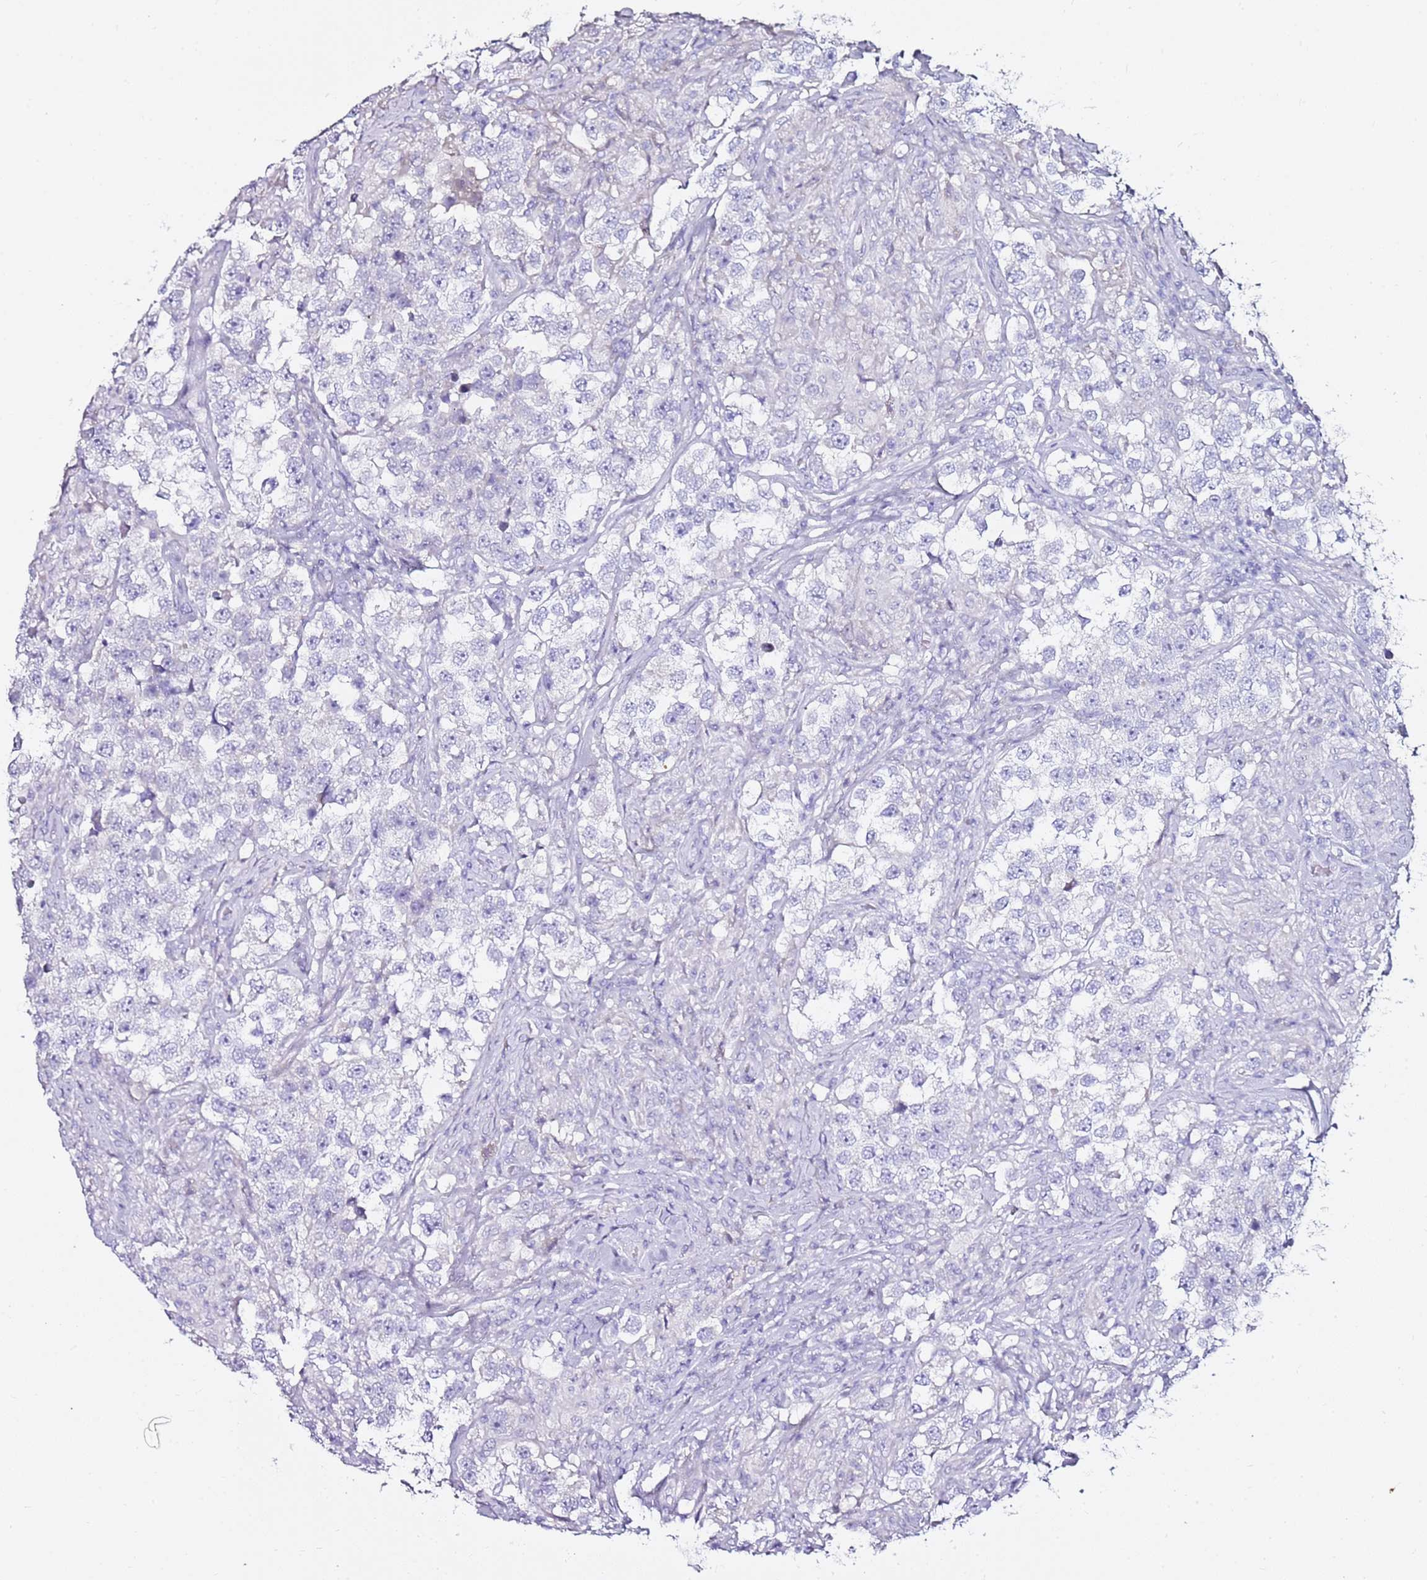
{"staining": {"intensity": "negative", "quantity": "none", "location": "none"}, "tissue": "testis cancer", "cell_type": "Tumor cells", "image_type": "cancer", "snomed": [{"axis": "morphology", "description": "Seminoma, NOS"}, {"axis": "topography", "description": "Testis"}], "caption": "There is no significant staining in tumor cells of testis cancer.", "gene": "MYBPC3", "patient": {"sex": "male", "age": 46}}